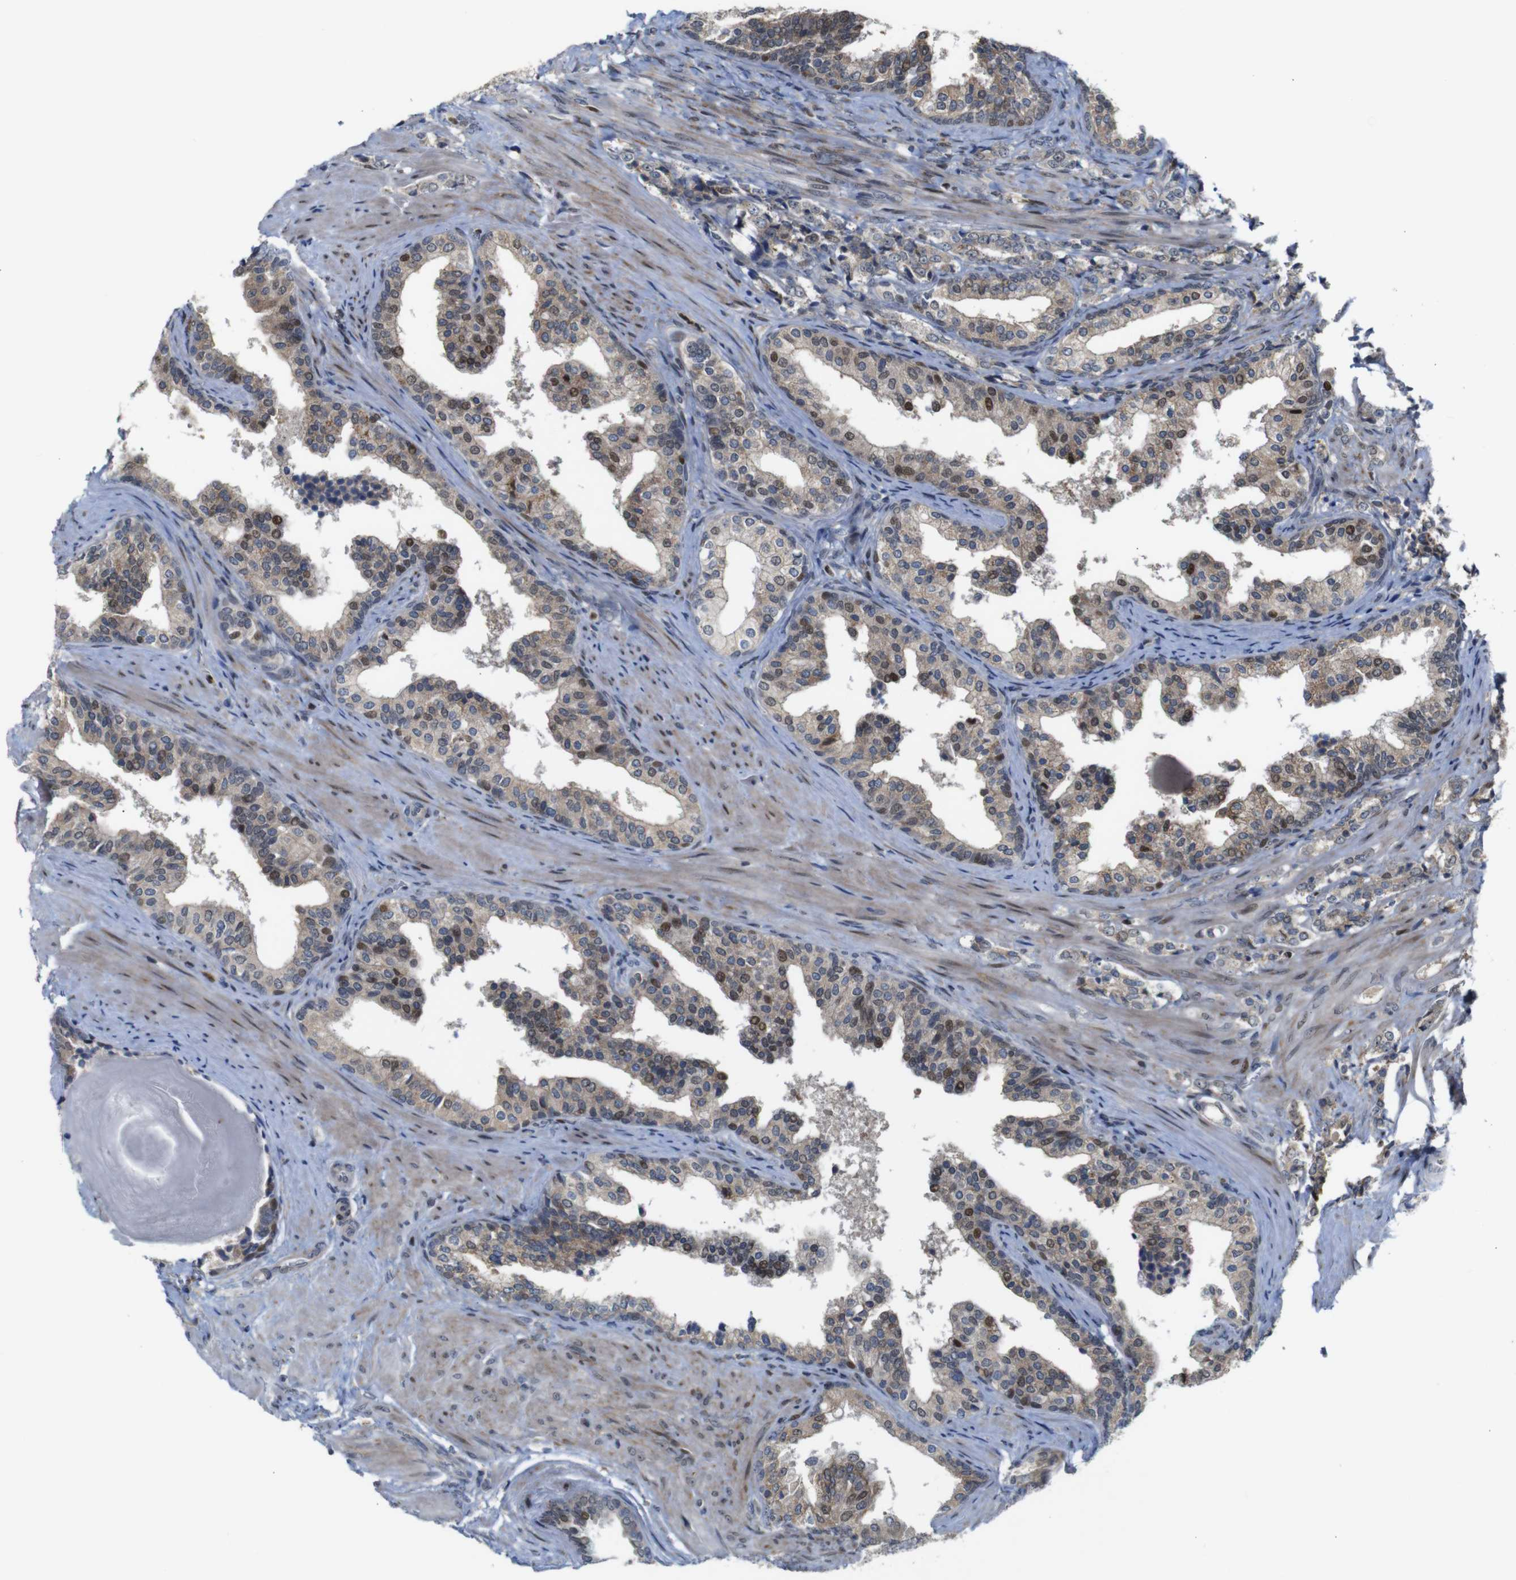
{"staining": {"intensity": "moderate", "quantity": "25%-75%", "location": "cytoplasmic/membranous,nuclear"}, "tissue": "prostate cancer", "cell_type": "Tumor cells", "image_type": "cancer", "snomed": [{"axis": "morphology", "description": "Adenocarcinoma, Low grade"}, {"axis": "topography", "description": "Prostate"}], "caption": "Immunohistochemical staining of human adenocarcinoma (low-grade) (prostate) displays moderate cytoplasmic/membranous and nuclear protein expression in approximately 25%-75% of tumor cells. The staining was performed using DAB (3,3'-diaminobenzidine) to visualize the protein expression in brown, while the nuclei were stained in blue with hematoxylin (Magnification: 20x).", "gene": "PTPN1", "patient": {"sex": "male", "age": 60}}